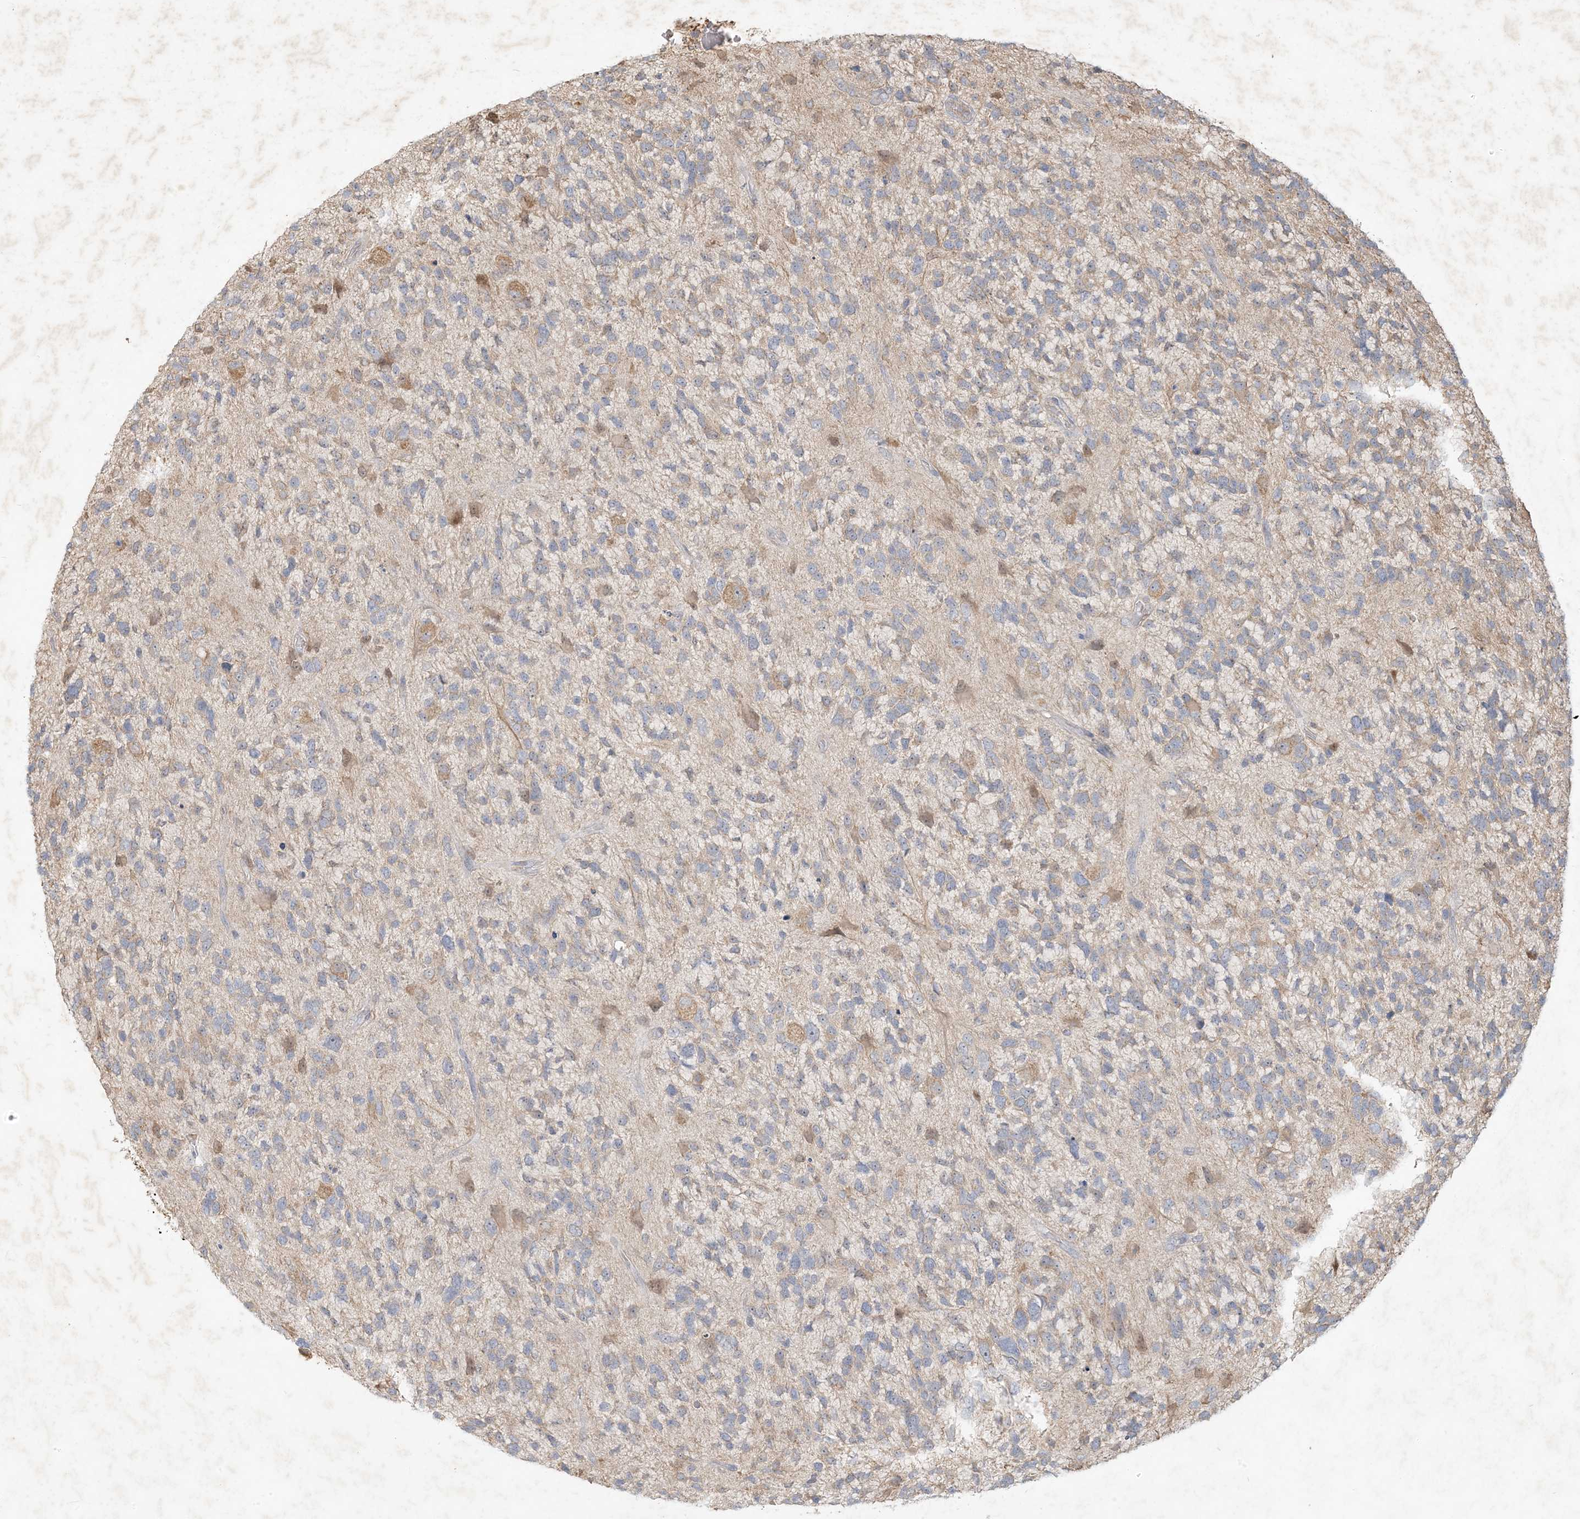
{"staining": {"intensity": "weak", "quantity": "<25%", "location": "cytoplasmic/membranous"}, "tissue": "glioma", "cell_type": "Tumor cells", "image_type": "cancer", "snomed": [{"axis": "morphology", "description": "Glioma, malignant, High grade"}, {"axis": "topography", "description": "Brain"}], "caption": "Immunohistochemistry (IHC) micrograph of glioma stained for a protein (brown), which exhibits no positivity in tumor cells.", "gene": "MCOLN1", "patient": {"sex": "female", "age": 58}}